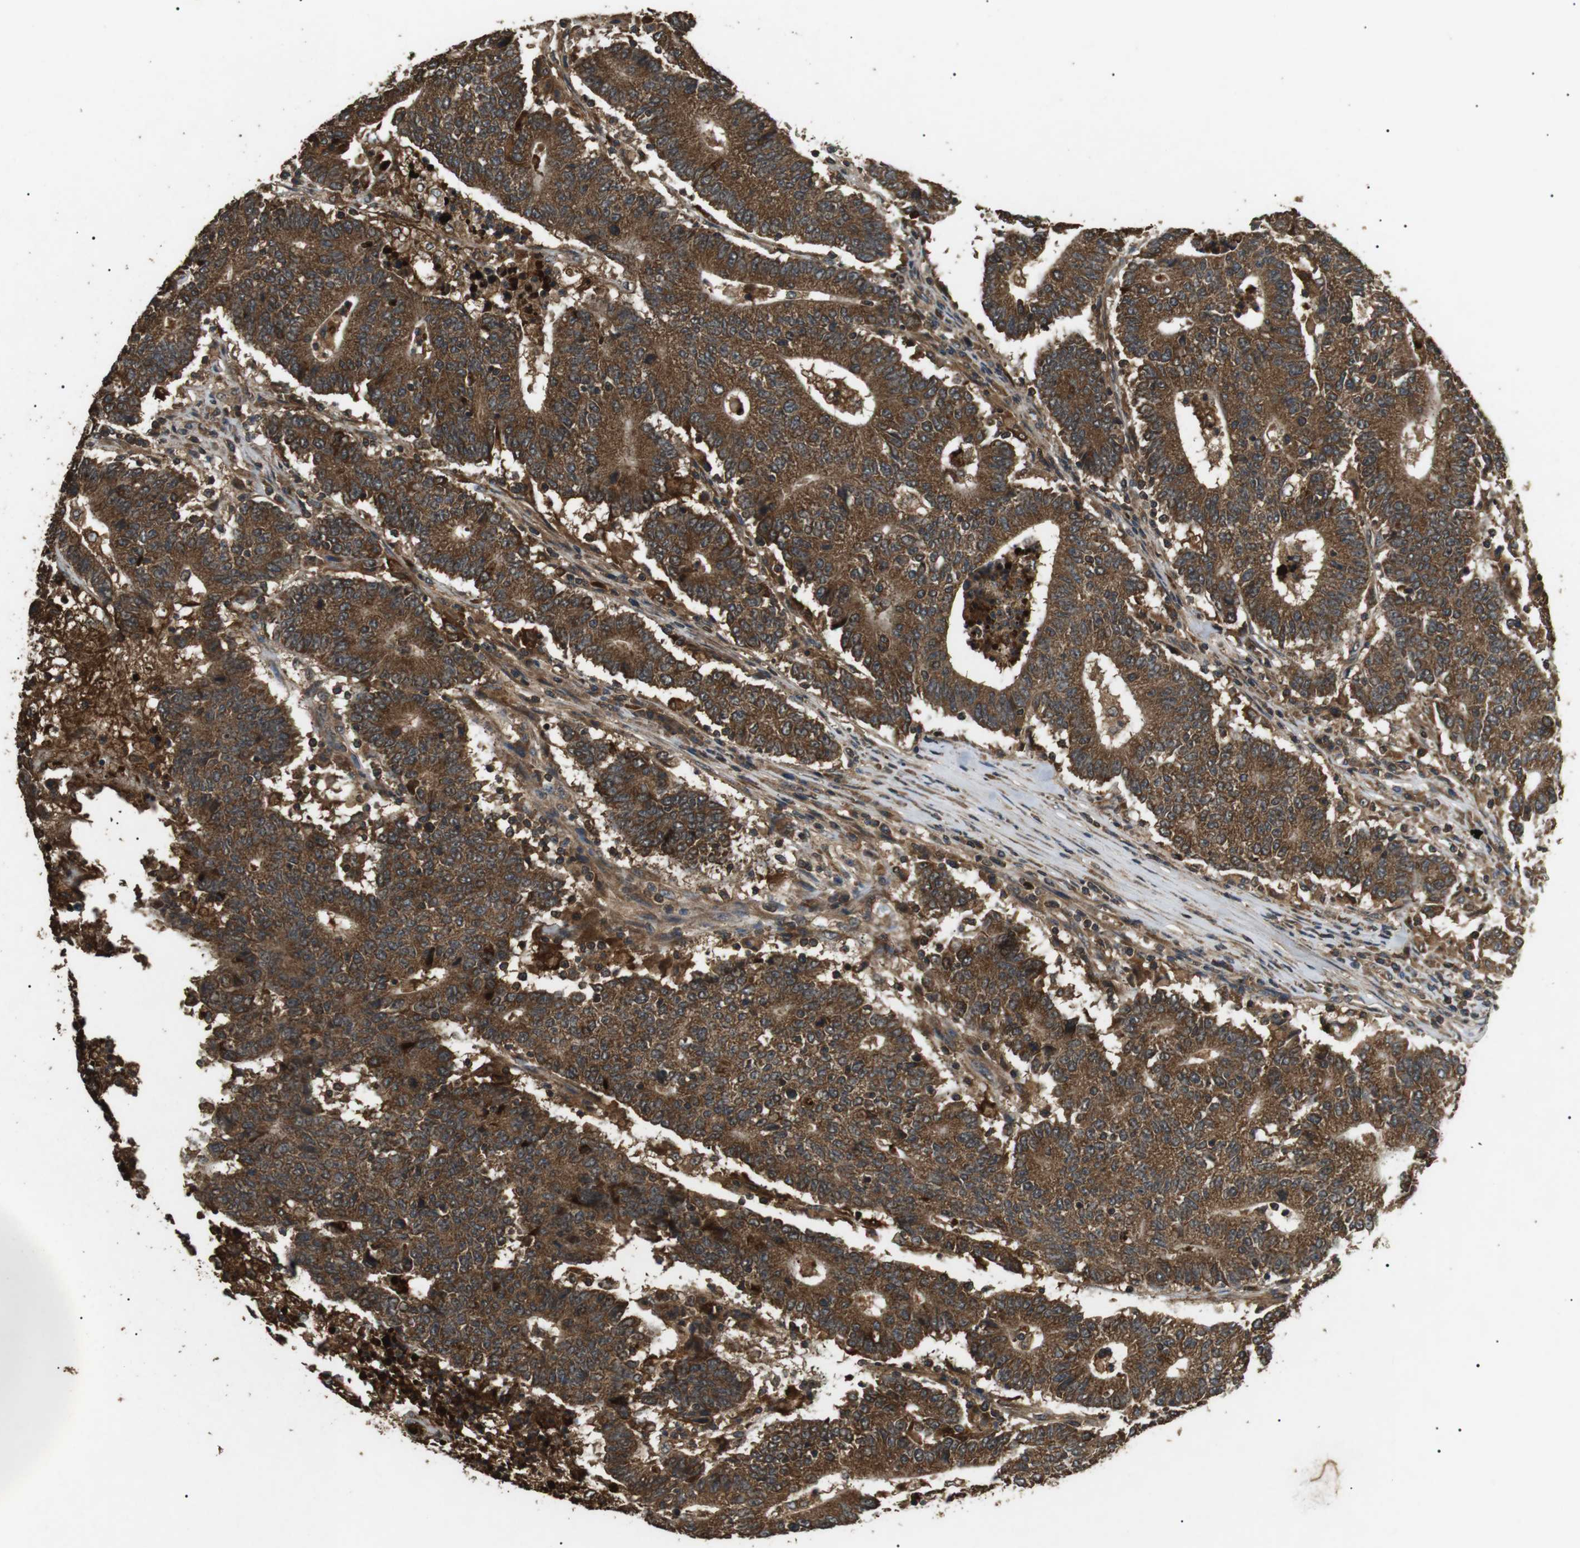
{"staining": {"intensity": "strong", "quantity": ">75%", "location": "cytoplasmic/membranous"}, "tissue": "colorectal cancer", "cell_type": "Tumor cells", "image_type": "cancer", "snomed": [{"axis": "morphology", "description": "Normal tissue, NOS"}, {"axis": "morphology", "description": "Adenocarcinoma, NOS"}, {"axis": "topography", "description": "Colon"}], "caption": "The histopathology image exhibits a brown stain indicating the presence of a protein in the cytoplasmic/membranous of tumor cells in colorectal cancer.", "gene": "TBC1D15", "patient": {"sex": "female", "age": 75}}